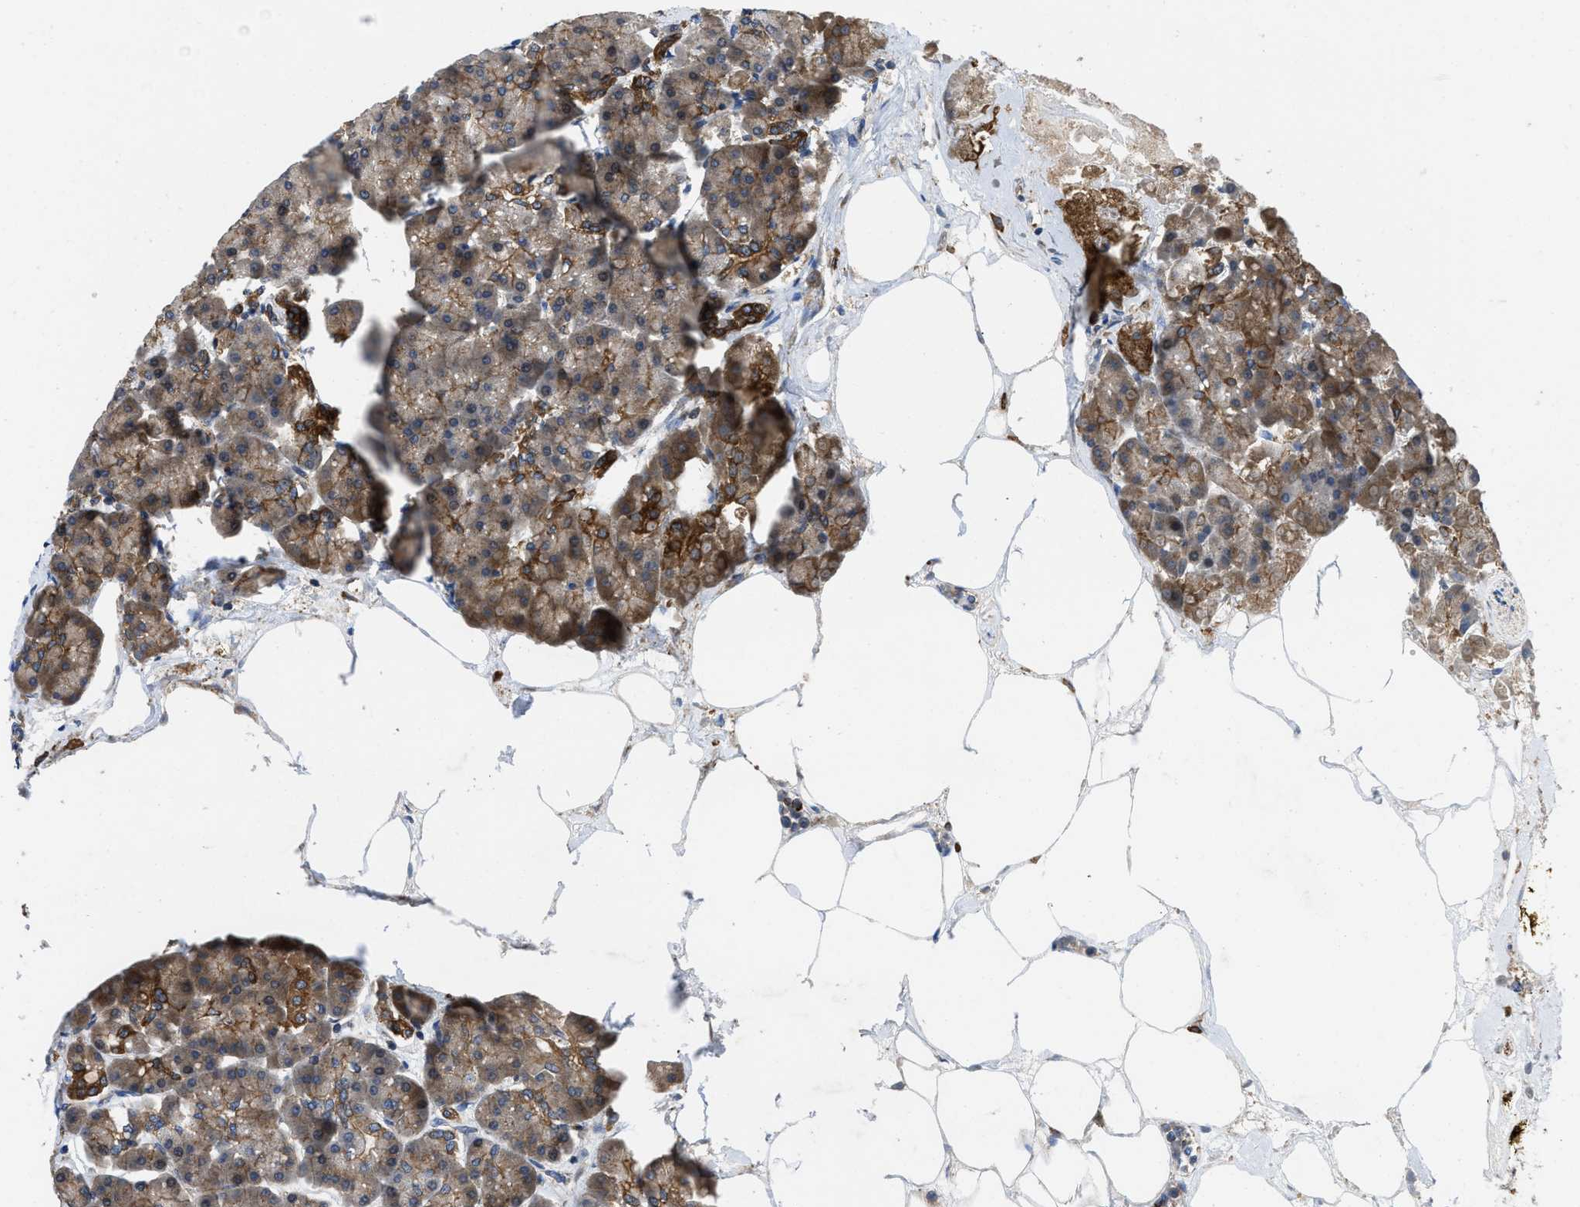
{"staining": {"intensity": "moderate", "quantity": ">75%", "location": "cytoplasmic/membranous,nuclear"}, "tissue": "pancreas", "cell_type": "Exocrine glandular cells", "image_type": "normal", "snomed": [{"axis": "morphology", "description": "Normal tissue, NOS"}, {"axis": "topography", "description": "Pancreas"}], "caption": "Immunohistochemical staining of normal pancreas exhibits moderate cytoplasmic/membranous,nuclear protein positivity in about >75% of exocrine glandular cells.", "gene": "ENPP4", "patient": {"sex": "female", "age": 70}}